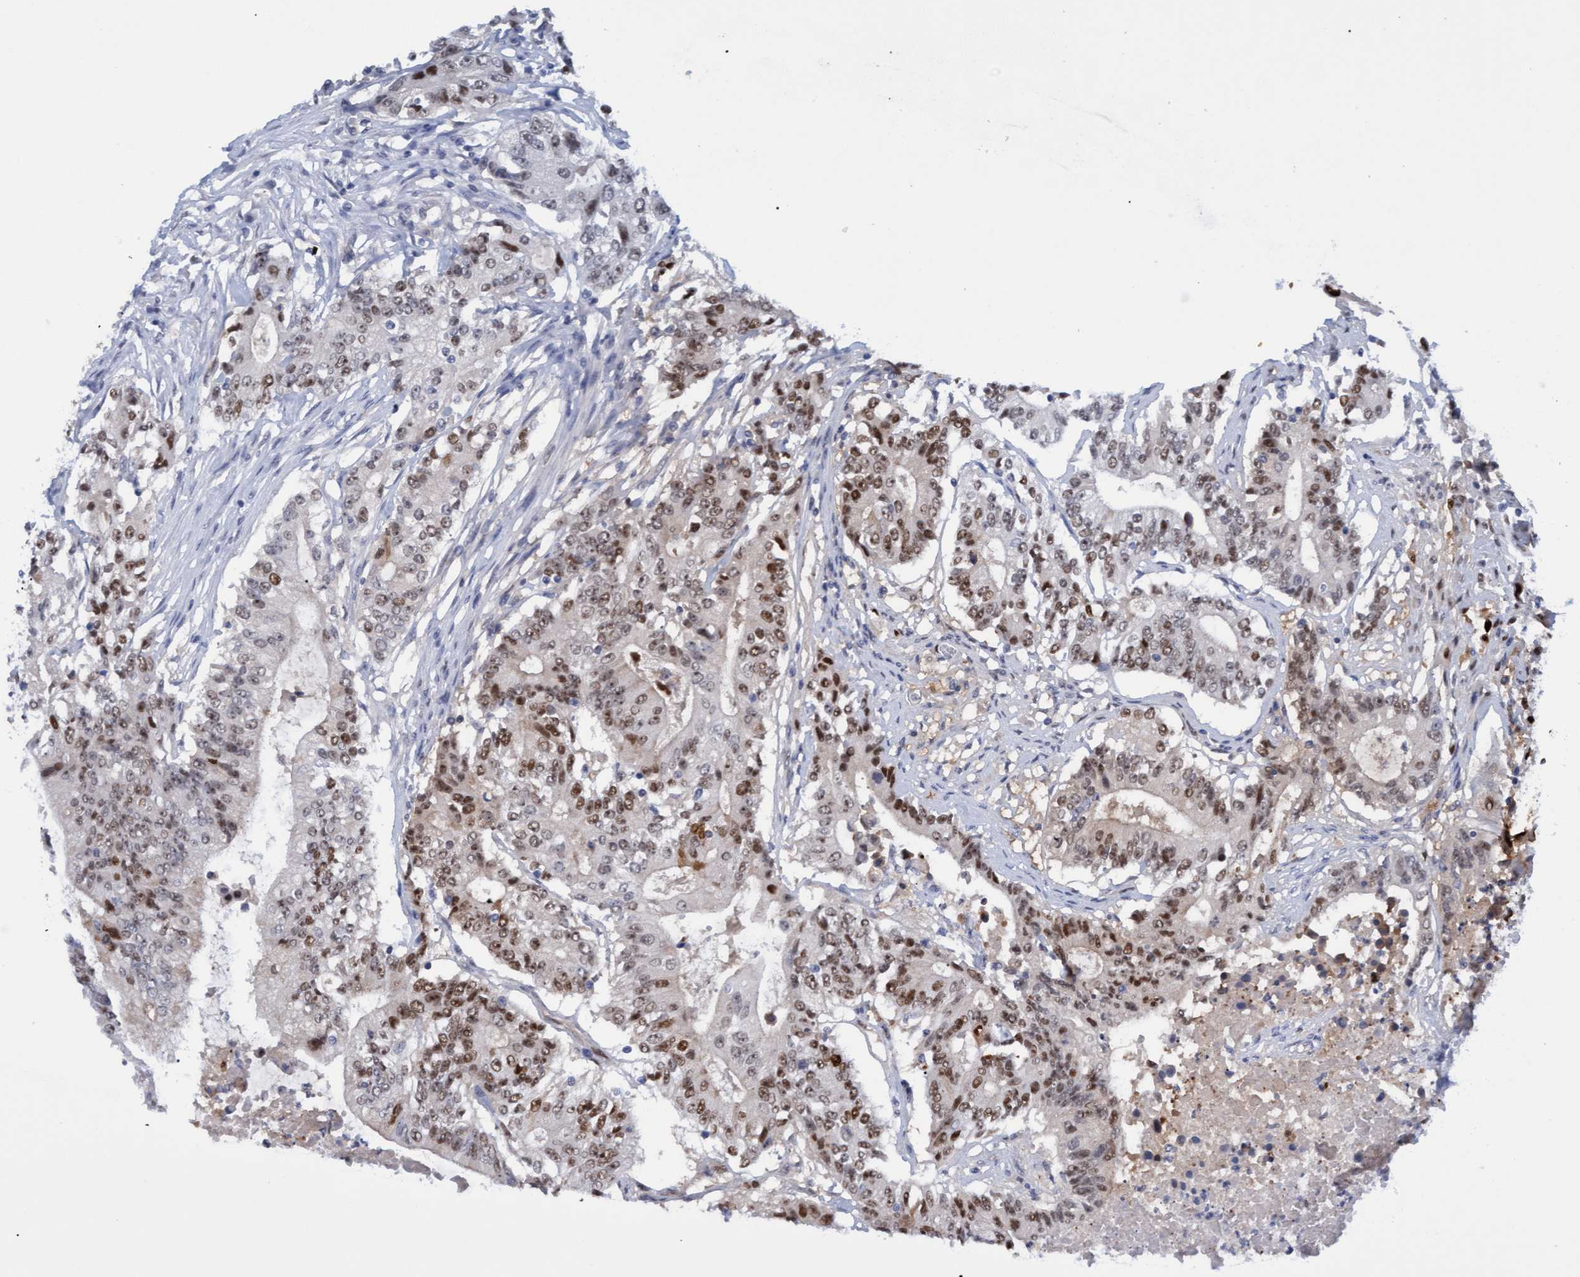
{"staining": {"intensity": "moderate", "quantity": ">75%", "location": "nuclear"}, "tissue": "colorectal cancer", "cell_type": "Tumor cells", "image_type": "cancer", "snomed": [{"axis": "morphology", "description": "Adenocarcinoma, NOS"}, {"axis": "topography", "description": "Colon"}], "caption": "DAB (3,3'-diaminobenzidine) immunohistochemical staining of colorectal adenocarcinoma demonstrates moderate nuclear protein expression in approximately >75% of tumor cells. (brown staining indicates protein expression, while blue staining denotes nuclei).", "gene": "PINX1", "patient": {"sex": "female", "age": 77}}